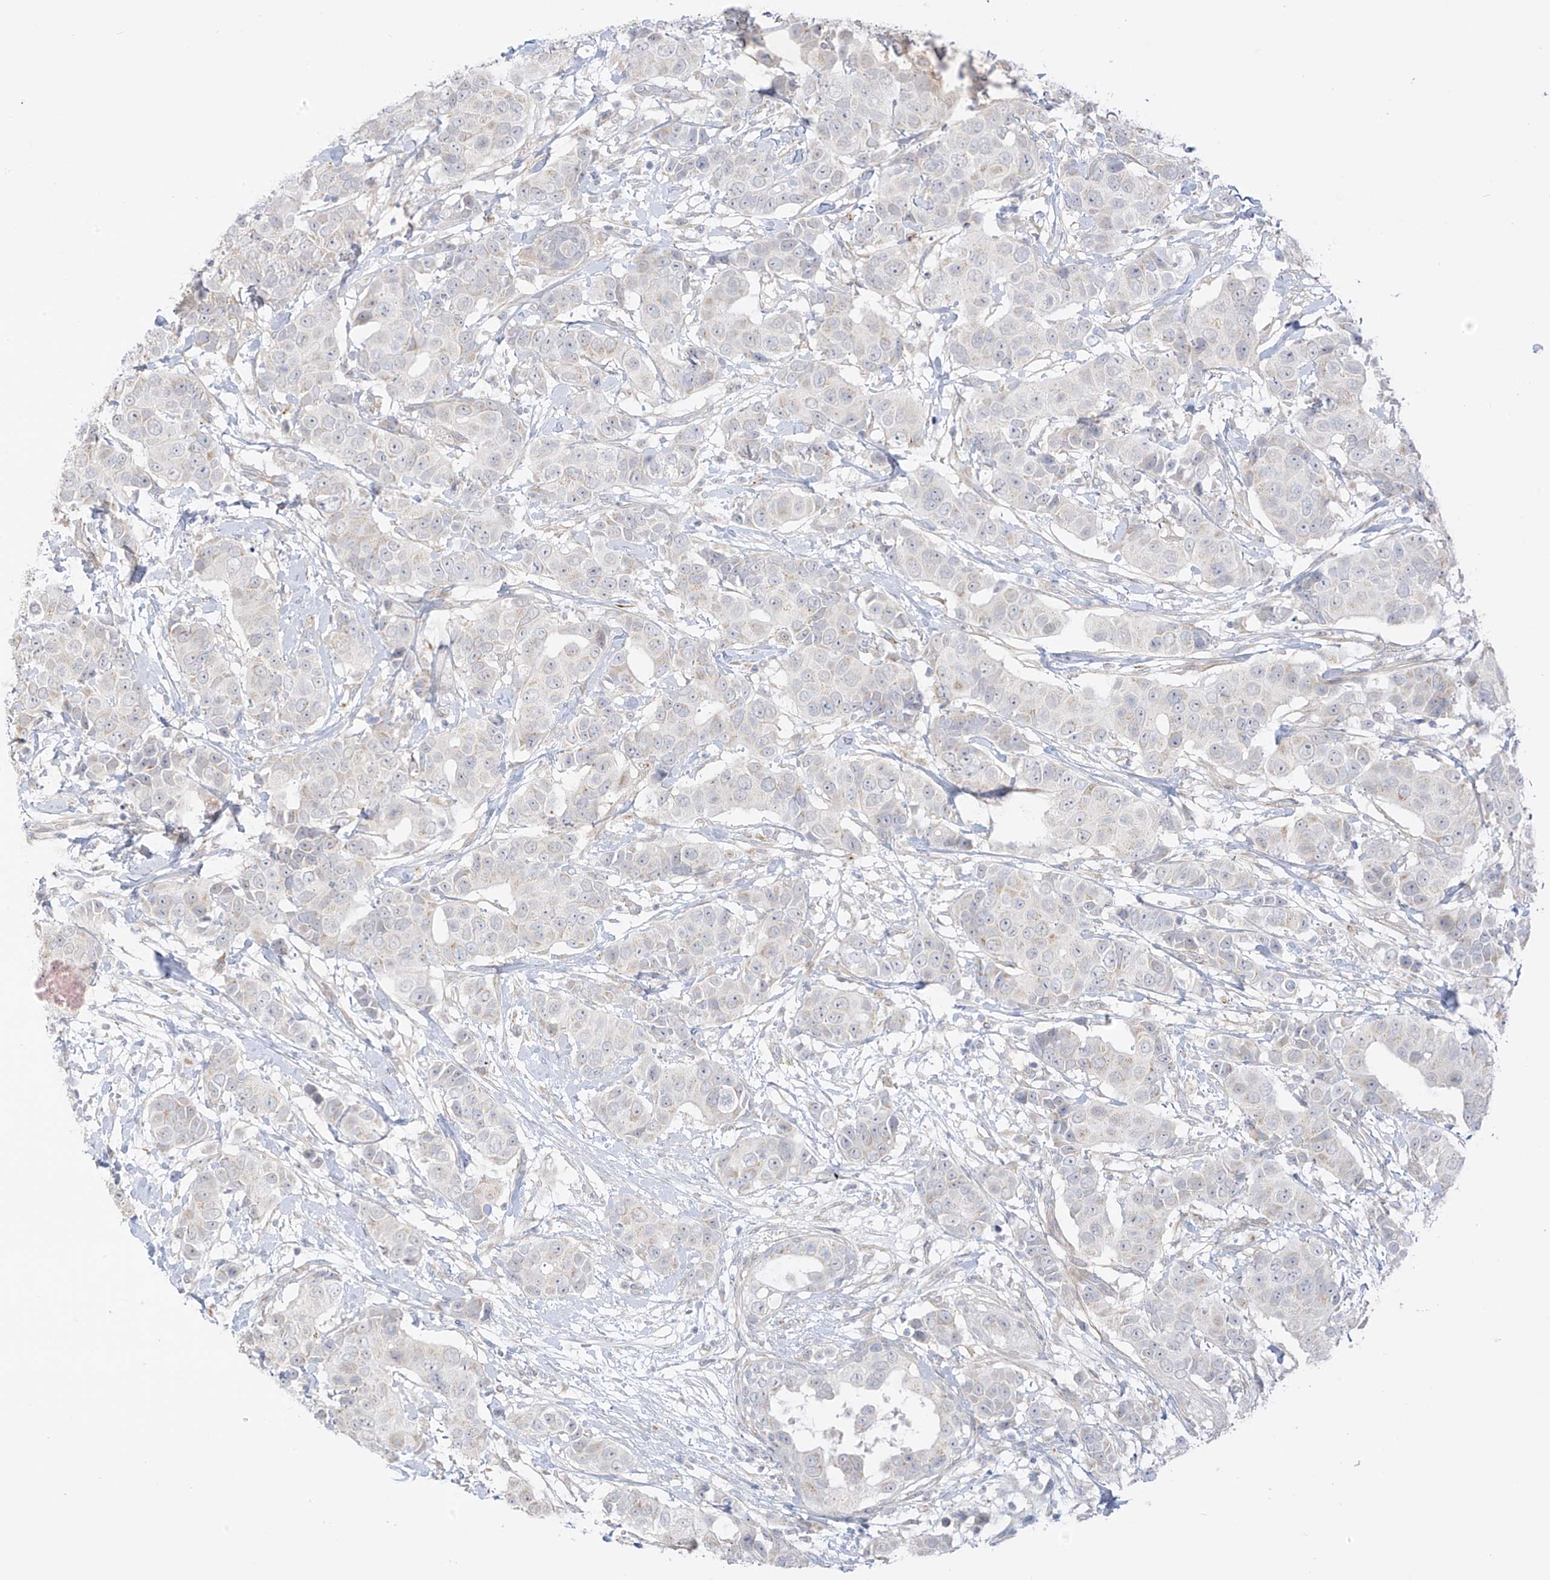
{"staining": {"intensity": "negative", "quantity": "none", "location": "none"}, "tissue": "breast cancer", "cell_type": "Tumor cells", "image_type": "cancer", "snomed": [{"axis": "morphology", "description": "Normal tissue, NOS"}, {"axis": "morphology", "description": "Duct carcinoma"}, {"axis": "topography", "description": "Breast"}], "caption": "High magnification brightfield microscopy of breast intraductal carcinoma stained with DAB (3,3'-diaminobenzidine) (brown) and counterstained with hematoxylin (blue): tumor cells show no significant positivity.", "gene": "HS6ST2", "patient": {"sex": "female", "age": 39}}